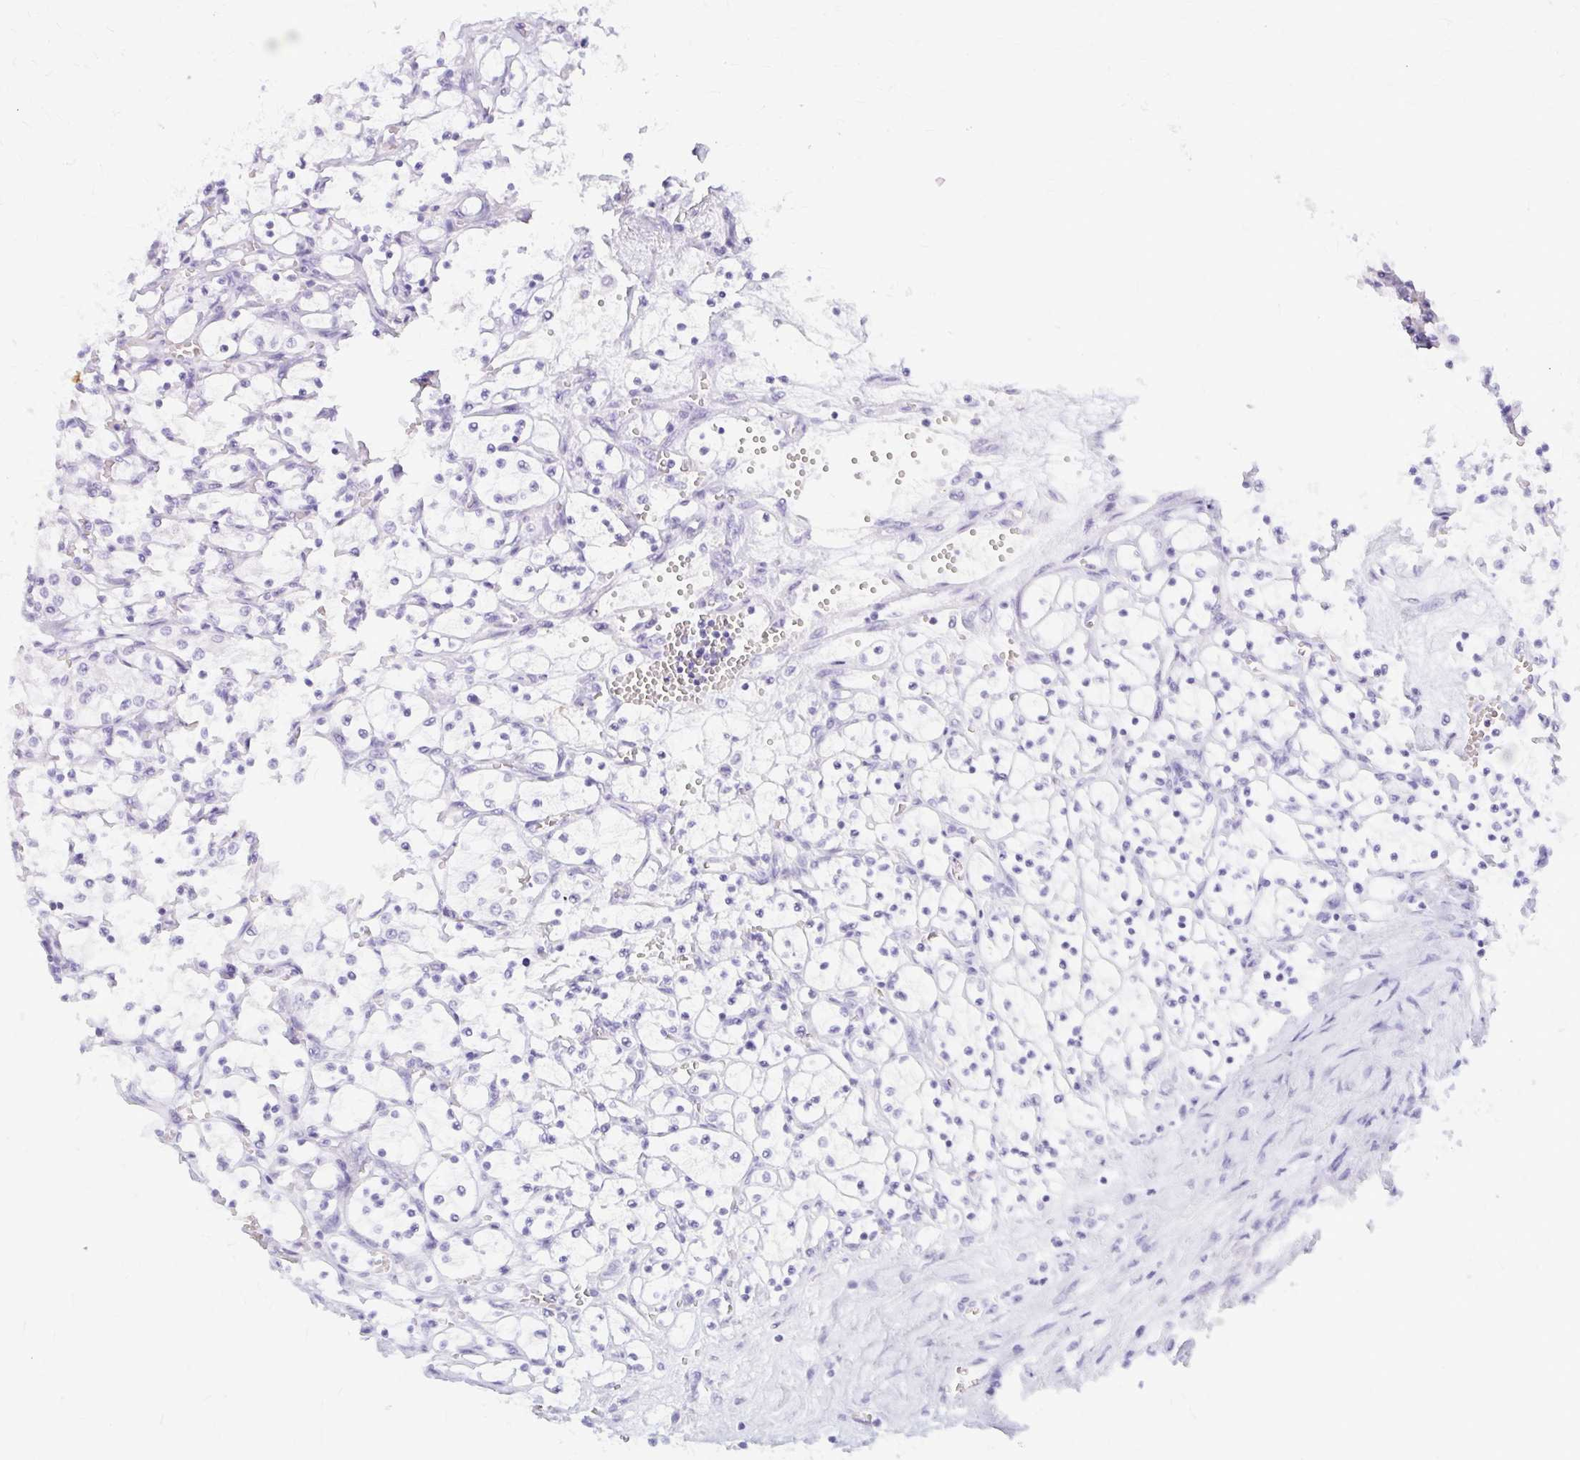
{"staining": {"intensity": "negative", "quantity": "none", "location": "none"}, "tissue": "renal cancer", "cell_type": "Tumor cells", "image_type": "cancer", "snomed": [{"axis": "morphology", "description": "Adenocarcinoma, NOS"}, {"axis": "topography", "description": "Kidney"}], "caption": "Adenocarcinoma (renal) was stained to show a protein in brown. There is no significant expression in tumor cells. (DAB (3,3'-diaminobenzidine) immunohistochemistry, high magnification).", "gene": "KLHDC7A", "patient": {"sex": "female", "age": 69}}